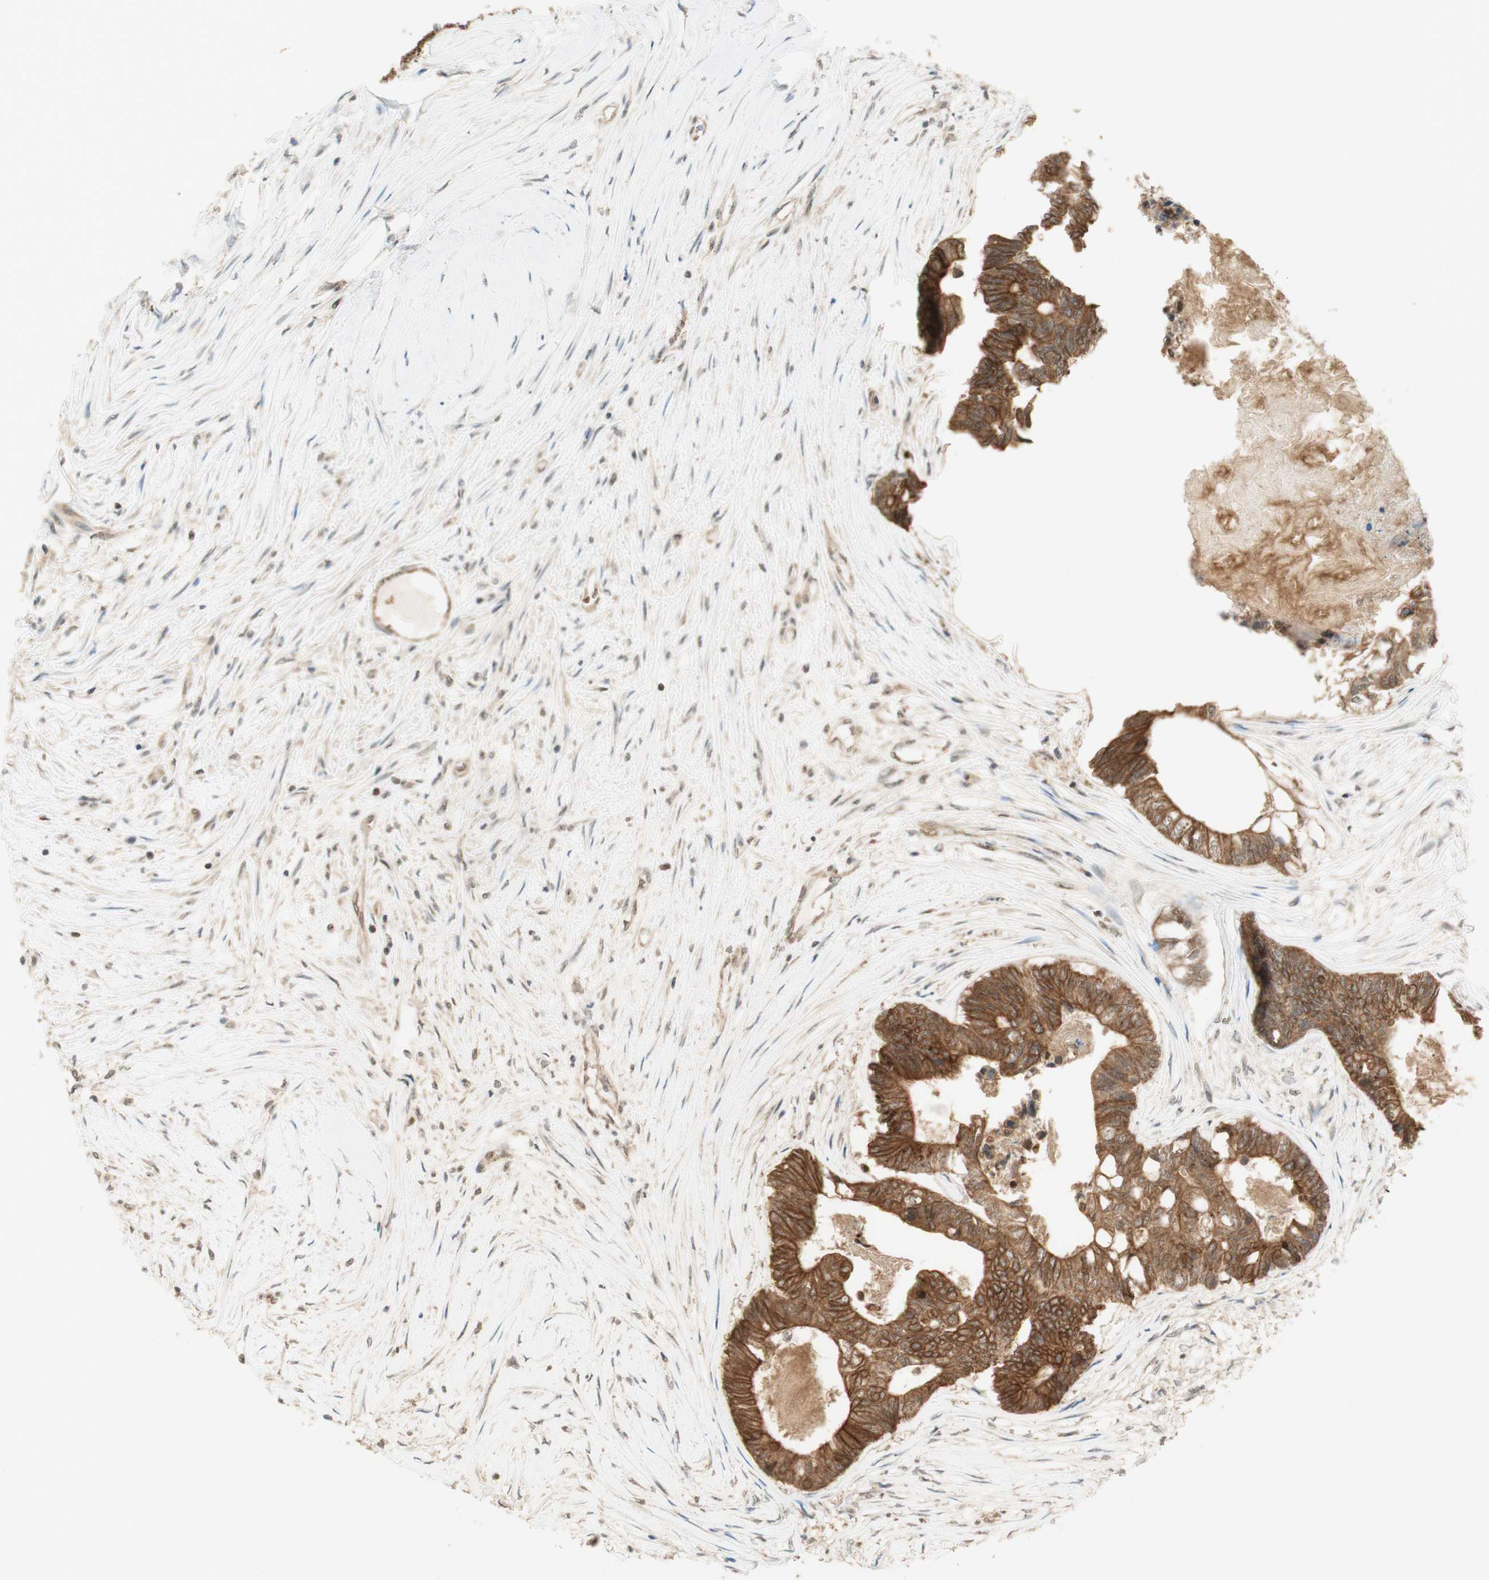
{"staining": {"intensity": "moderate", "quantity": ">75%", "location": "cytoplasmic/membranous"}, "tissue": "colorectal cancer", "cell_type": "Tumor cells", "image_type": "cancer", "snomed": [{"axis": "morphology", "description": "Adenocarcinoma, NOS"}, {"axis": "topography", "description": "Rectum"}], "caption": "The image displays a brown stain indicating the presence of a protein in the cytoplasmic/membranous of tumor cells in adenocarcinoma (colorectal).", "gene": "SPINT2", "patient": {"sex": "male", "age": 63}}